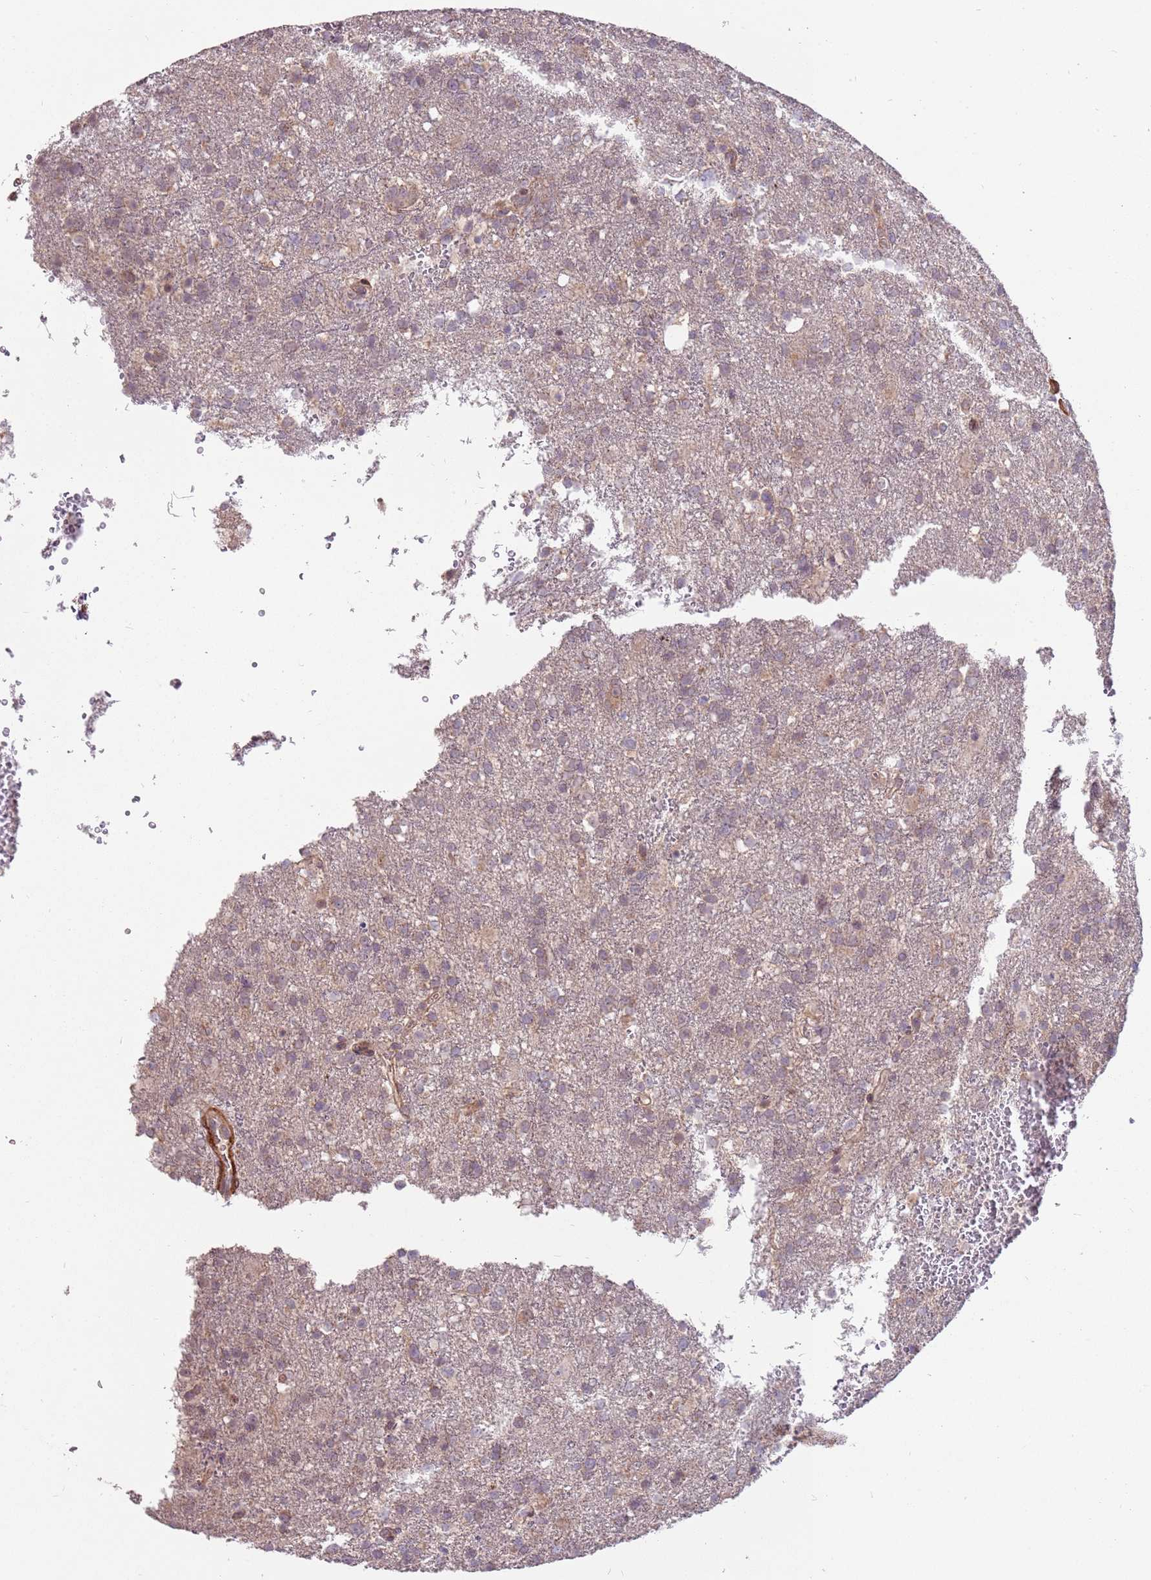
{"staining": {"intensity": "weak", "quantity": "<25%", "location": "nuclear"}, "tissue": "glioma", "cell_type": "Tumor cells", "image_type": "cancer", "snomed": [{"axis": "morphology", "description": "Glioma, malignant, High grade"}, {"axis": "topography", "description": "Brain"}], "caption": "Malignant high-grade glioma was stained to show a protein in brown. There is no significant positivity in tumor cells. (DAB immunohistochemistry (IHC), high magnification).", "gene": "SPATA31D1", "patient": {"sex": "female", "age": 74}}